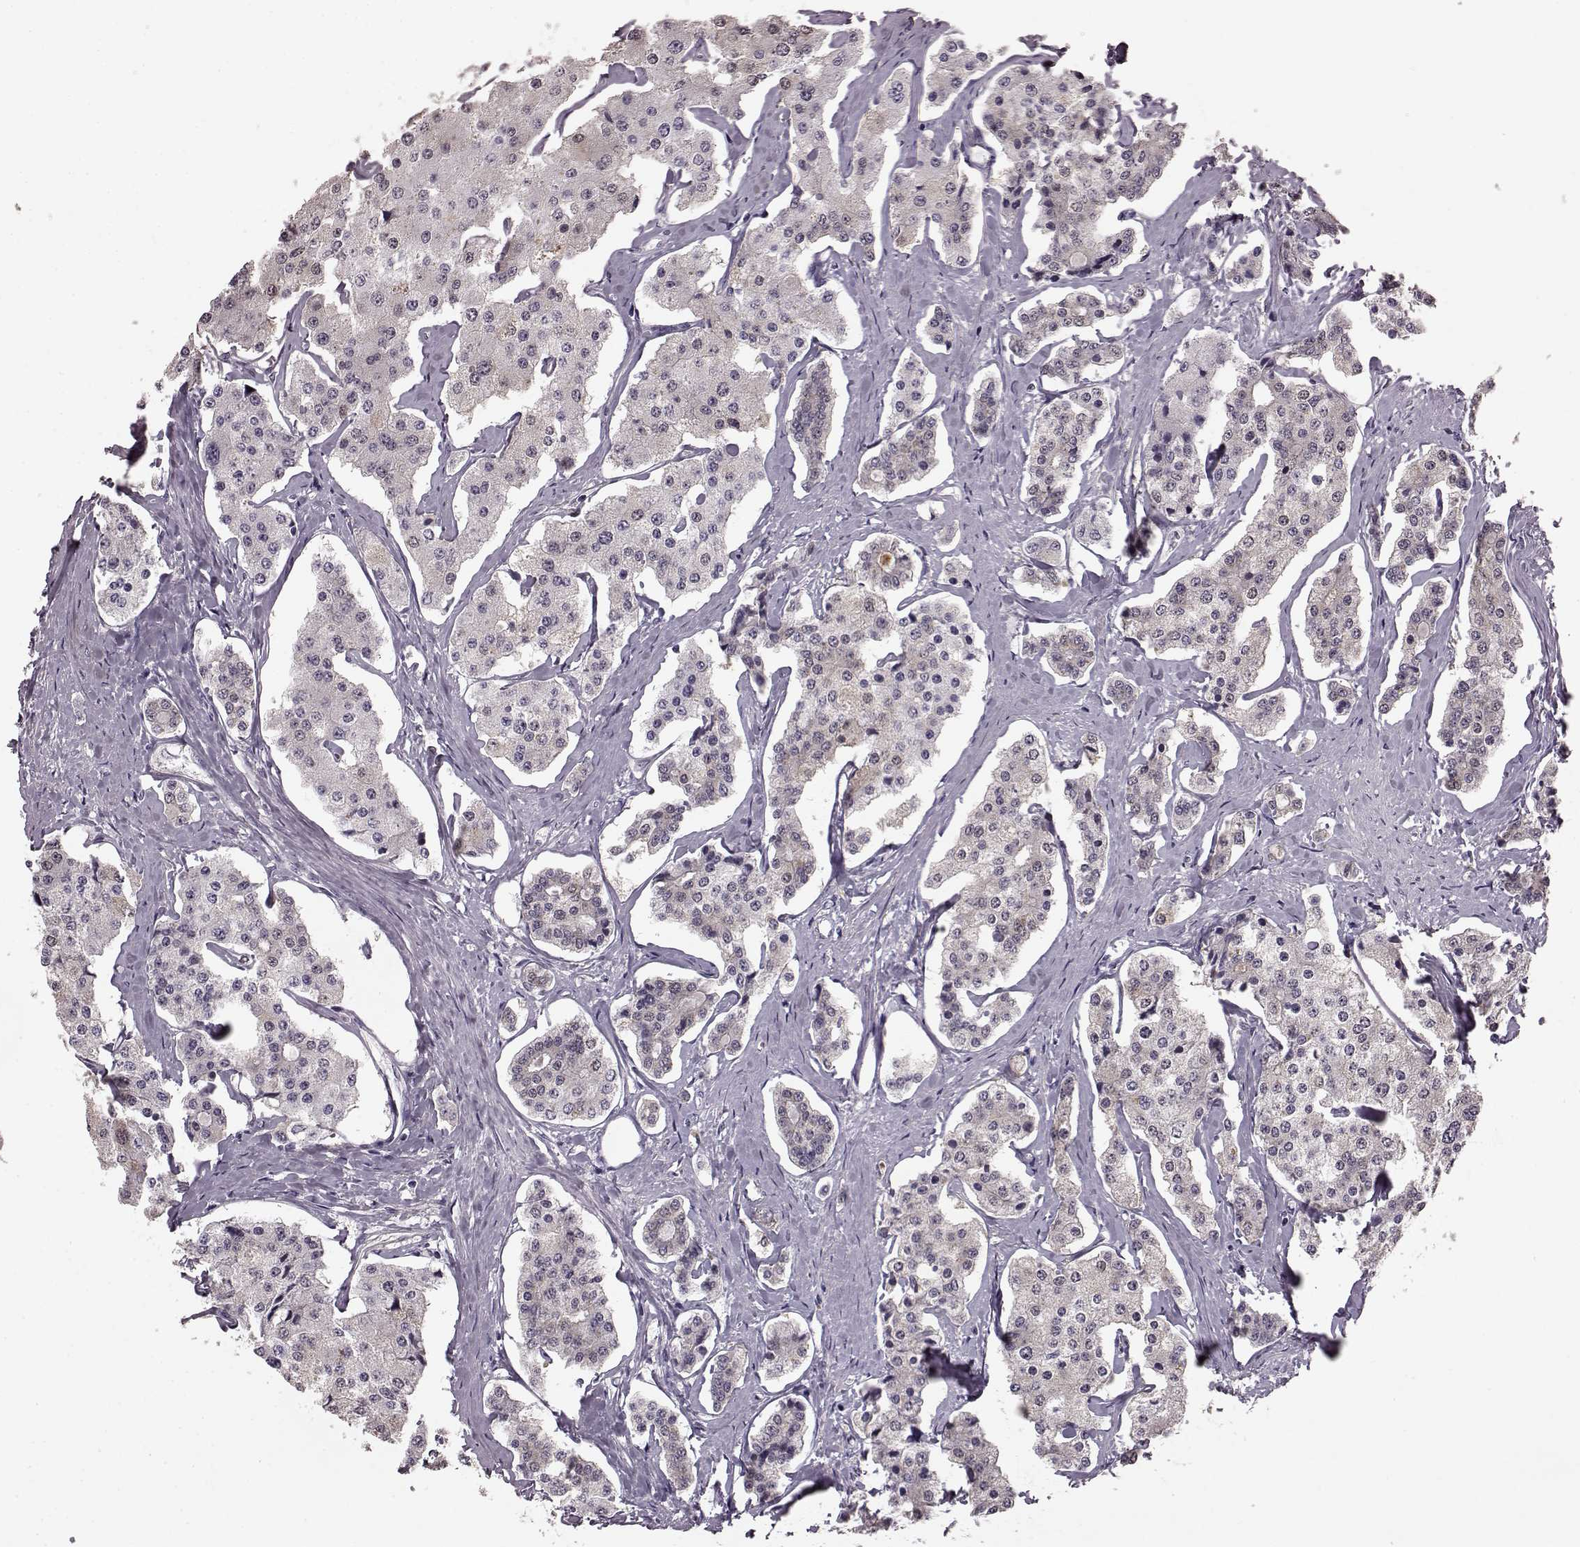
{"staining": {"intensity": "negative", "quantity": "none", "location": "none"}, "tissue": "carcinoid", "cell_type": "Tumor cells", "image_type": "cancer", "snomed": [{"axis": "morphology", "description": "Carcinoid, malignant, NOS"}, {"axis": "topography", "description": "Small intestine"}], "caption": "Tumor cells are negative for protein expression in human malignant carcinoid.", "gene": "GRK1", "patient": {"sex": "female", "age": 65}}